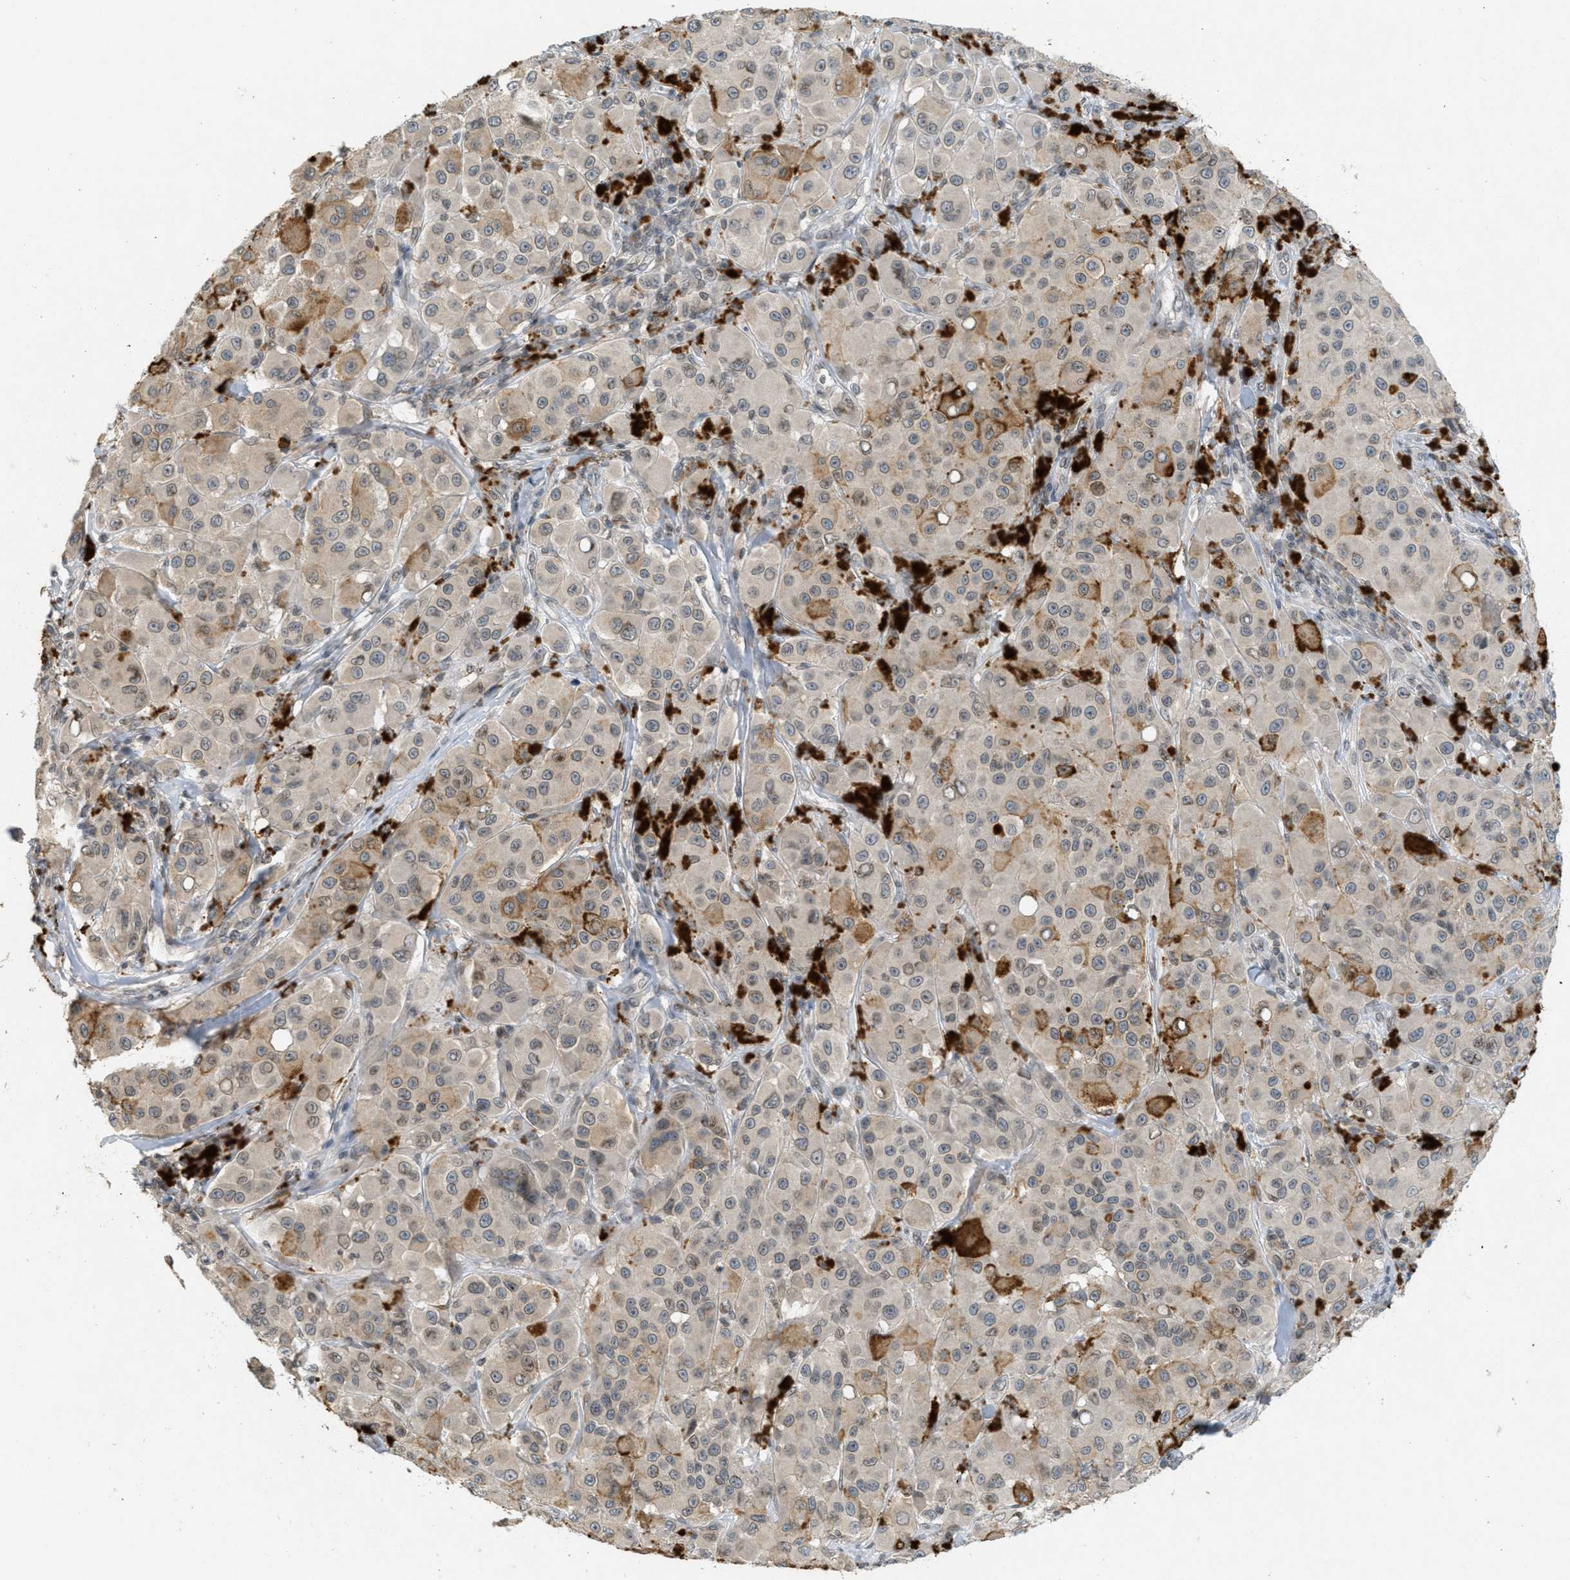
{"staining": {"intensity": "weak", "quantity": "25%-75%", "location": "cytoplasmic/membranous,nuclear"}, "tissue": "melanoma", "cell_type": "Tumor cells", "image_type": "cancer", "snomed": [{"axis": "morphology", "description": "Malignant melanoma, NOS"}, {"axis": "topography", "description": "Skin"}], "caption": "Malignant melanoma stained with a brown dye displays weak cytoplasmic/membranous and nuclear positive positivity in about 25%-75% of tumor cells.", "gene": "ABHD6", "patient": {"sex": "male", "age": 84}}